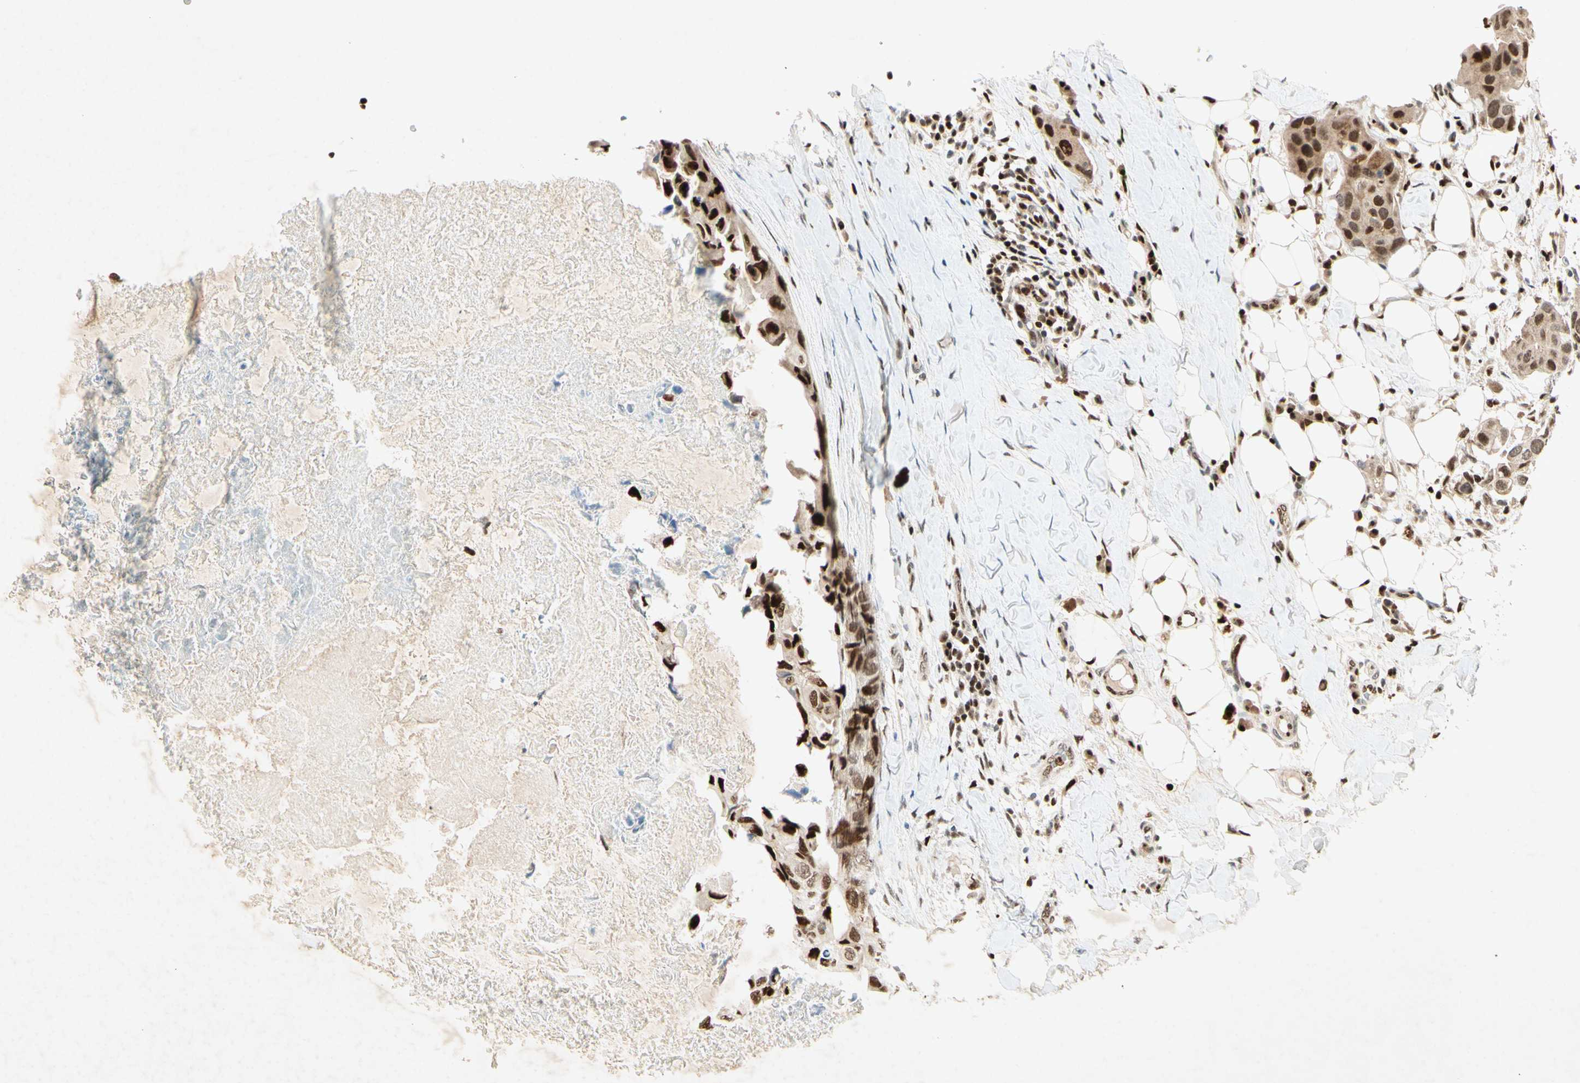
{"staining": {"intensity": "strong", "quantity": ">75%", "location": "nuclear"}, "tissue": "breast cancer", "cell_type": "Tumor cells", "image_type": "cancer", "snomed": [{"axis": "morphology", "description": "Duct carcinoma"}, {"axis": "topography", "description": "Breast"}], "caption": "Breast cancer tissue displays strong nuclear positivity in about >75% of tumor cells, visualized by immunohistochemistry.", "gene": "RNF43", "patient": {"sex": "female", "age": 40}}